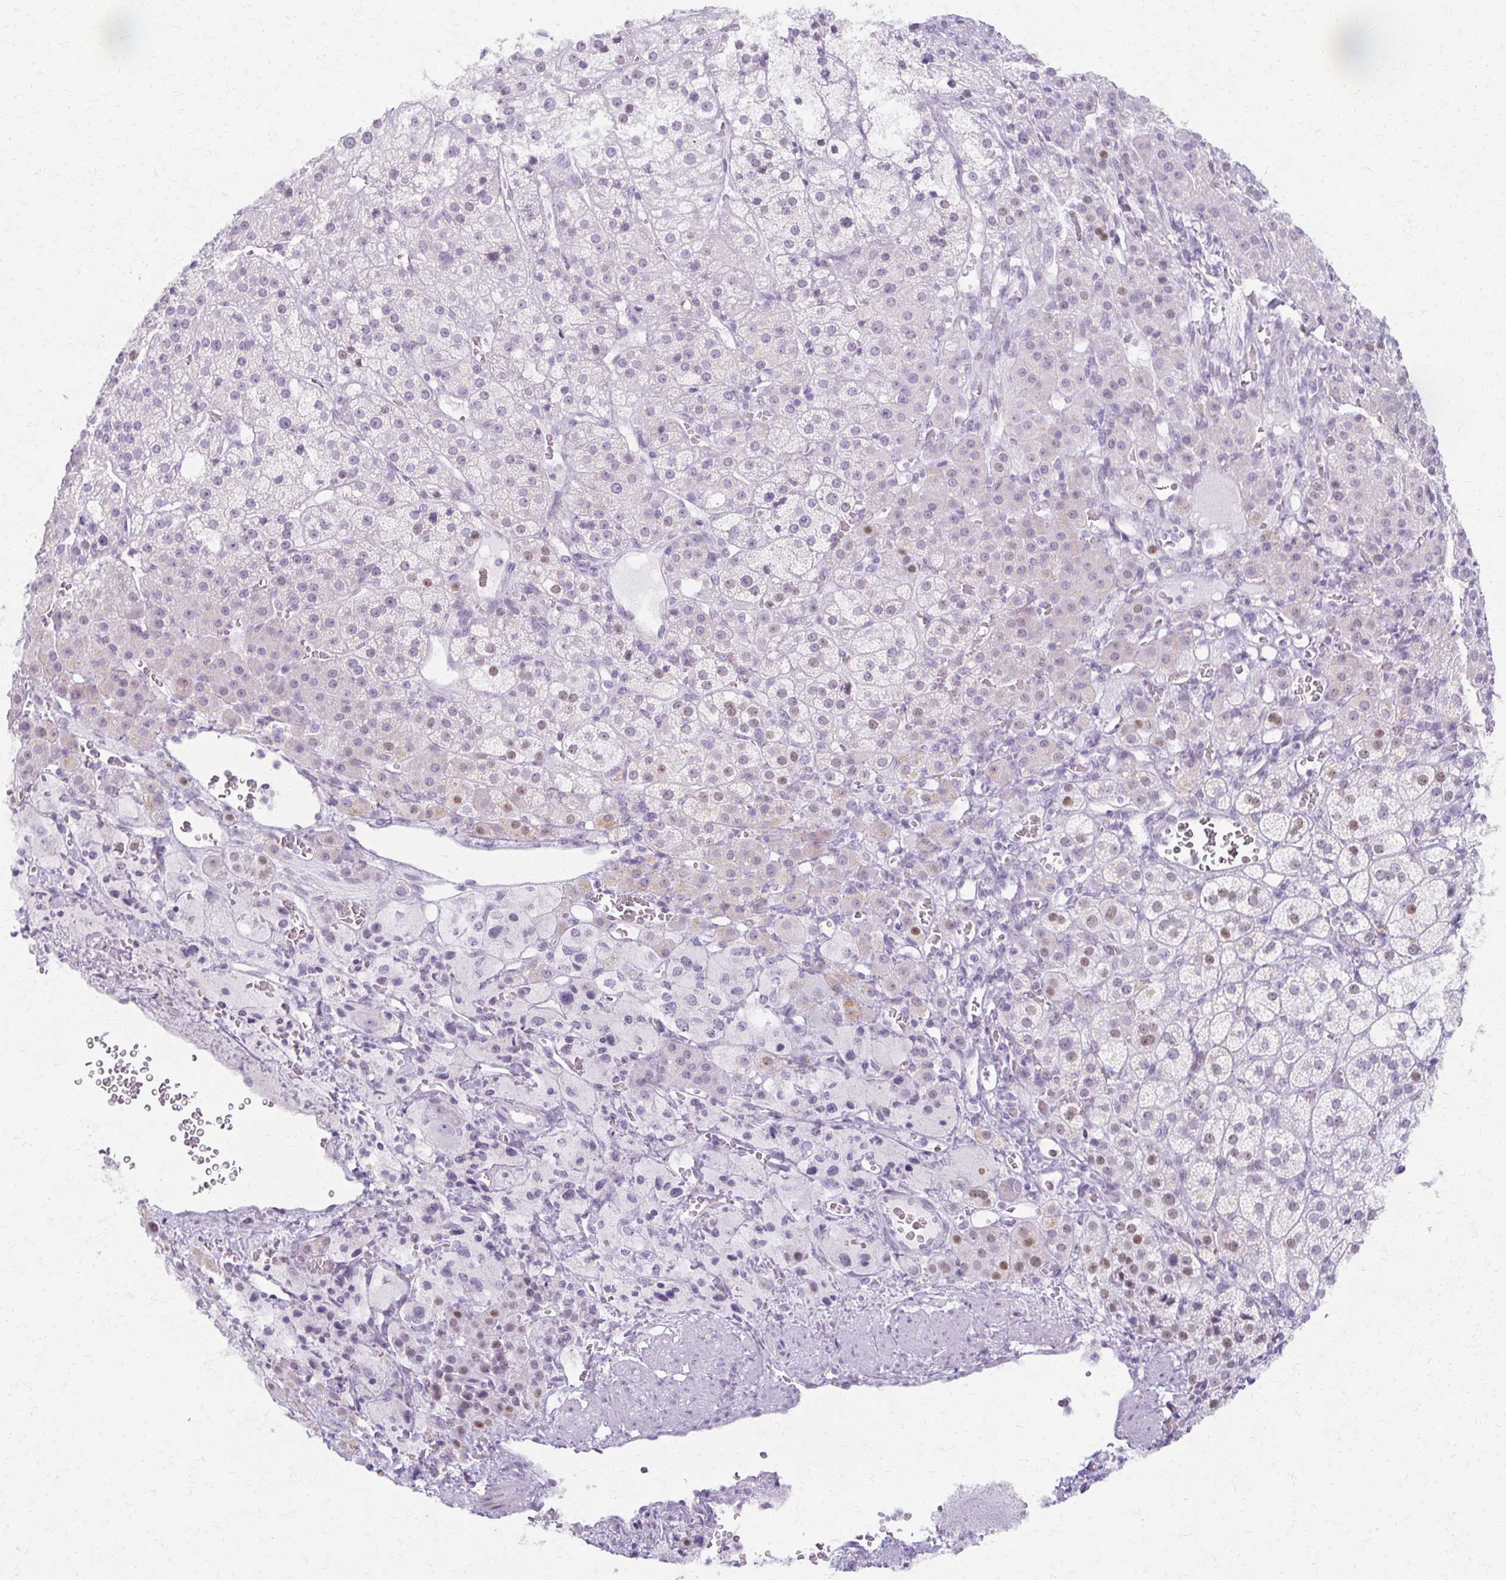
{"staining": {"intensity": "moderate", "quantity": "<25%", "location": "nuclear"}, "tissue": "adrenal gland", "cell_type": "Glandular cells", "image_type": "normal", "snomed": [{"axis": "morphology", "description": "Normal tissue, NOS"}, {"axis": "topography", "description": "Adrenal gland"}], "caption": "Immunohistochemistry (IHC) micrograph of normal adrenal gland: human adrenal gland stained using immunohistochemistry shows low levels of moderate protein expression localized specifically in the nuclear of glandular cells, appearing as a nuclear brown color.", "gene": "MORC4", "patient": {"sex": "female", "age": 60}}